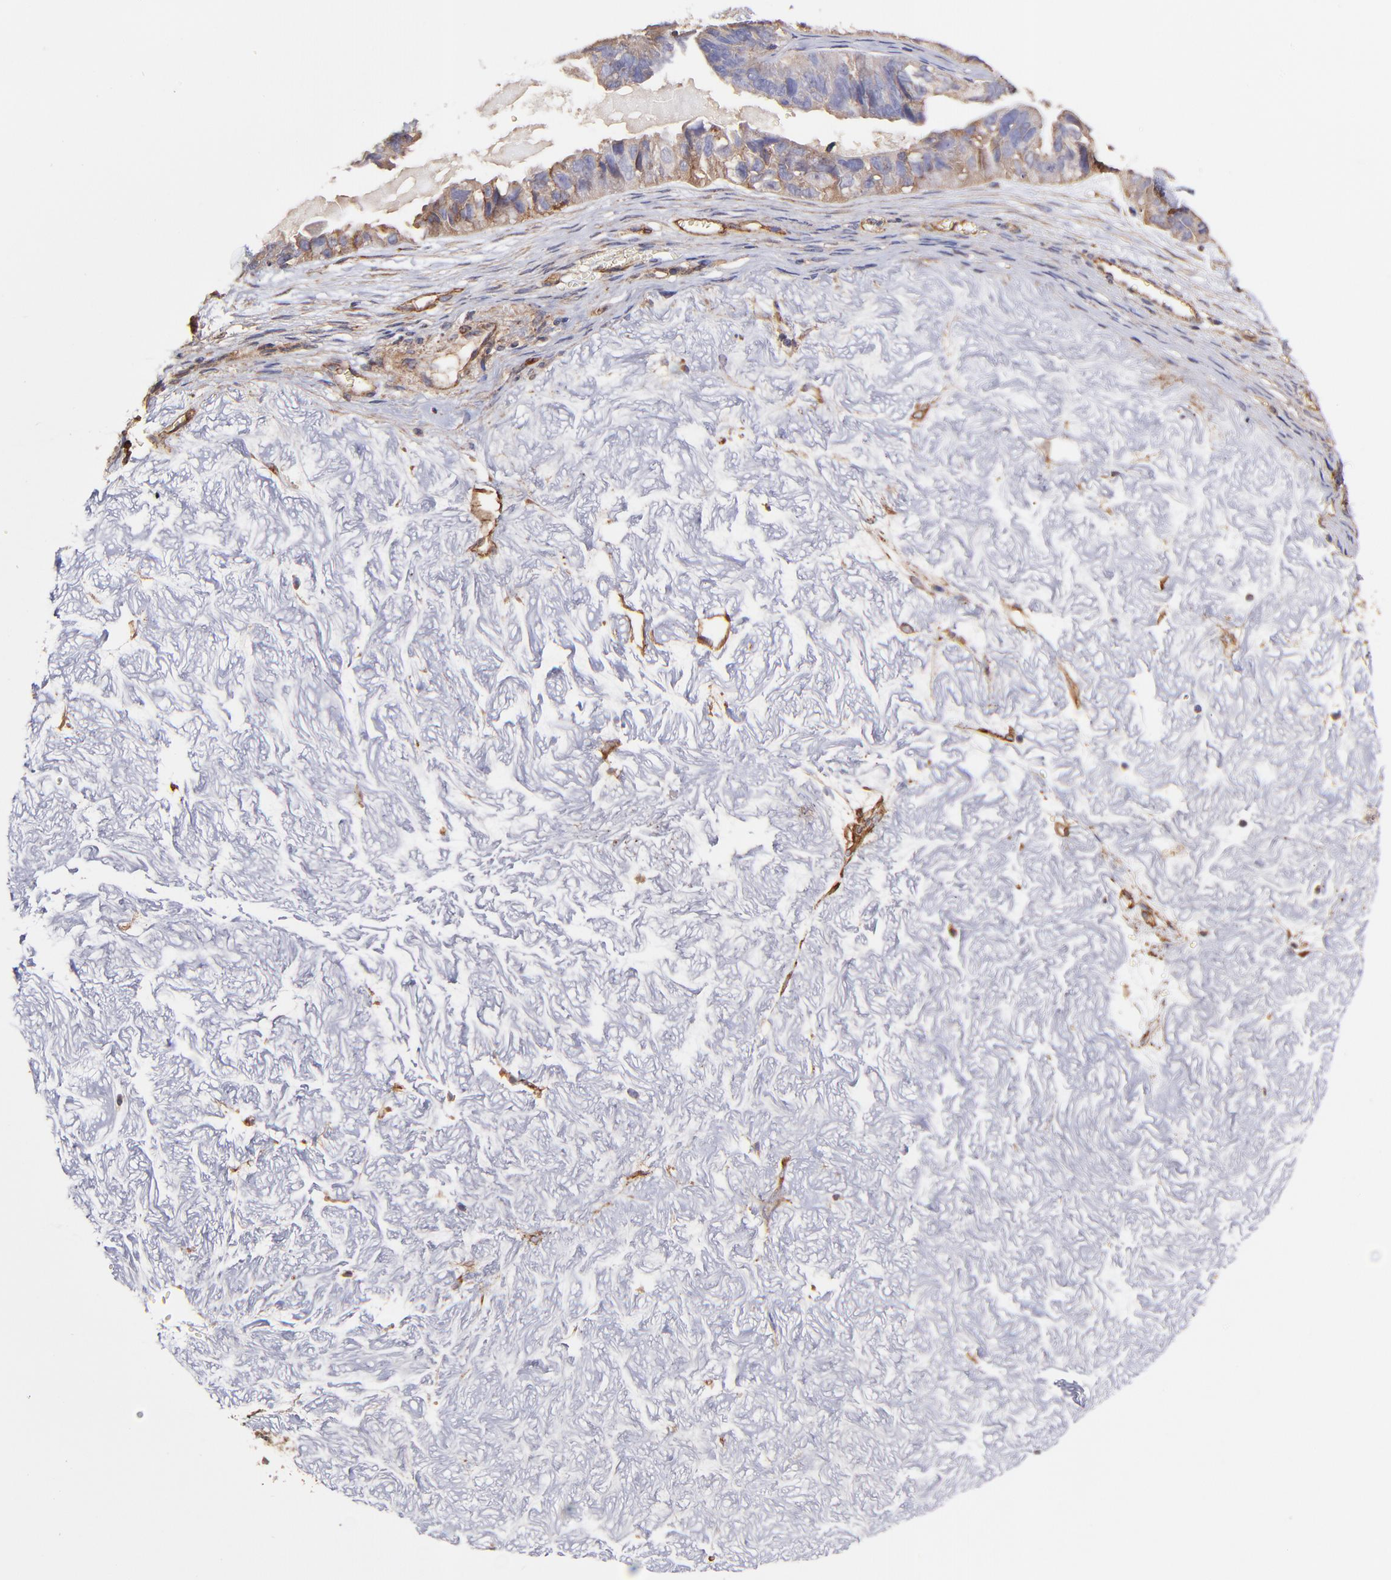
{"staining": {"intensity": "weak", "quantity": ">75%", "location": "cytoplasmic/membranous"}, "tissue": "ovarian cancer", "cell_type": "Tumor cells", "image_type": "cancer", "snomed": [{"axis": "morphology", "description": "Carcinoma, endometroid"}, {"axis": "topography", "description": "Ovary"}], "caption": "Ovarian cancer stained with a protein marker shows weak staining in tumor cells.", "gene": "ITGB1", "patient": {"sex": "female", "age": 85}}